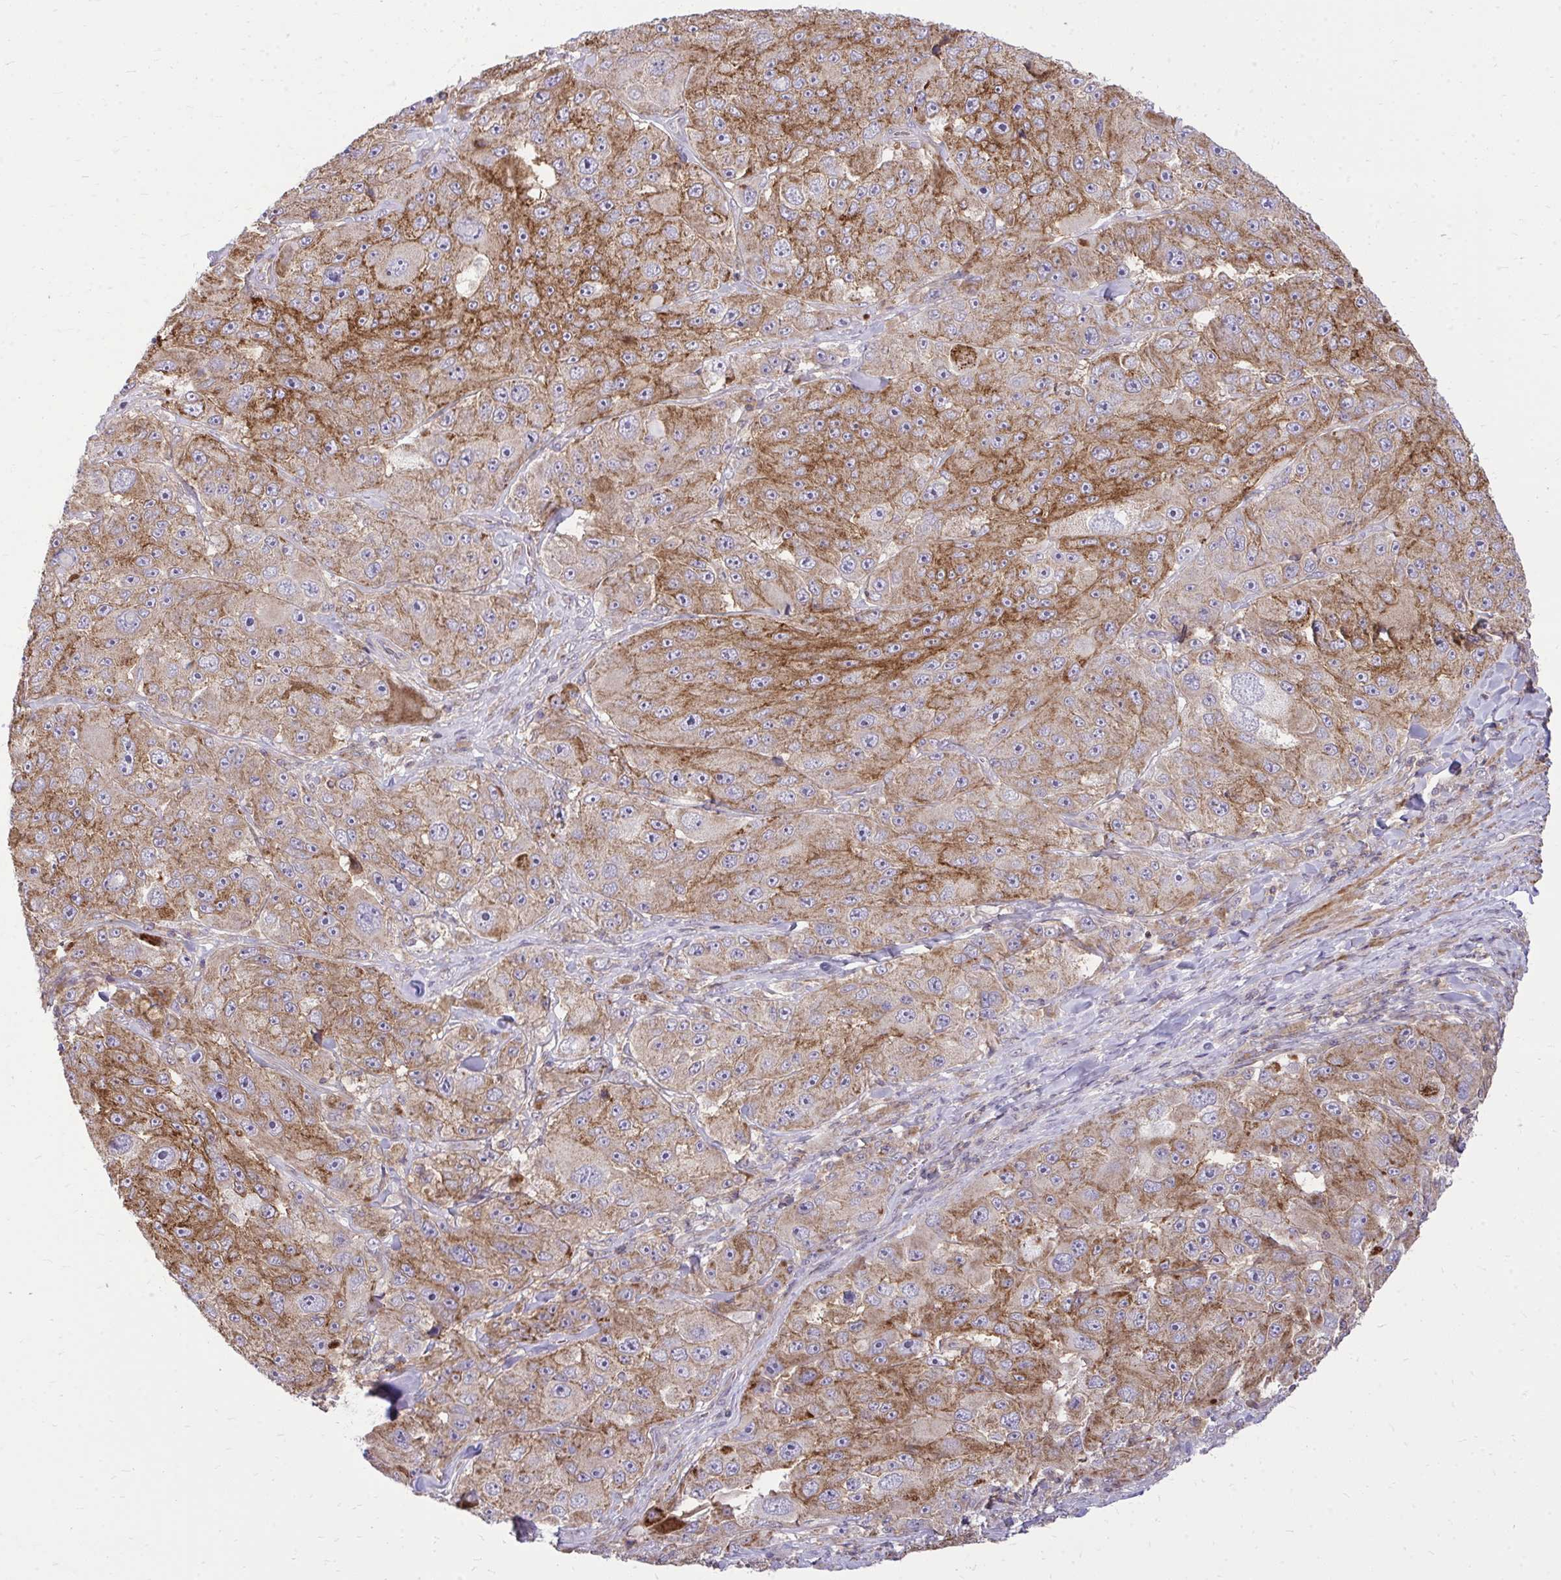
{"staining": {"intensity": "strong", "quantity": "25%-75%", "location": "cytoplasmic/membranous"}, "tissue": "melanoma", "cell_type": "Tumor cells", "image_type": "cancer", "snomed": [{"axis": "morphology", "description": "Malignant melanoma, Metastatic site"}, {"axis": "topography", "description": "Lymph node"}], "caption": "Immunohistochemistry (IHC) image of human melanoma stained for a protein (brown), which displays high levels of strong cytoplasmic/membranous expression in about 25%-75% of tumor cells.", "gene": "SLC7A5", "patient": {"sex": "male", "age": 62}}